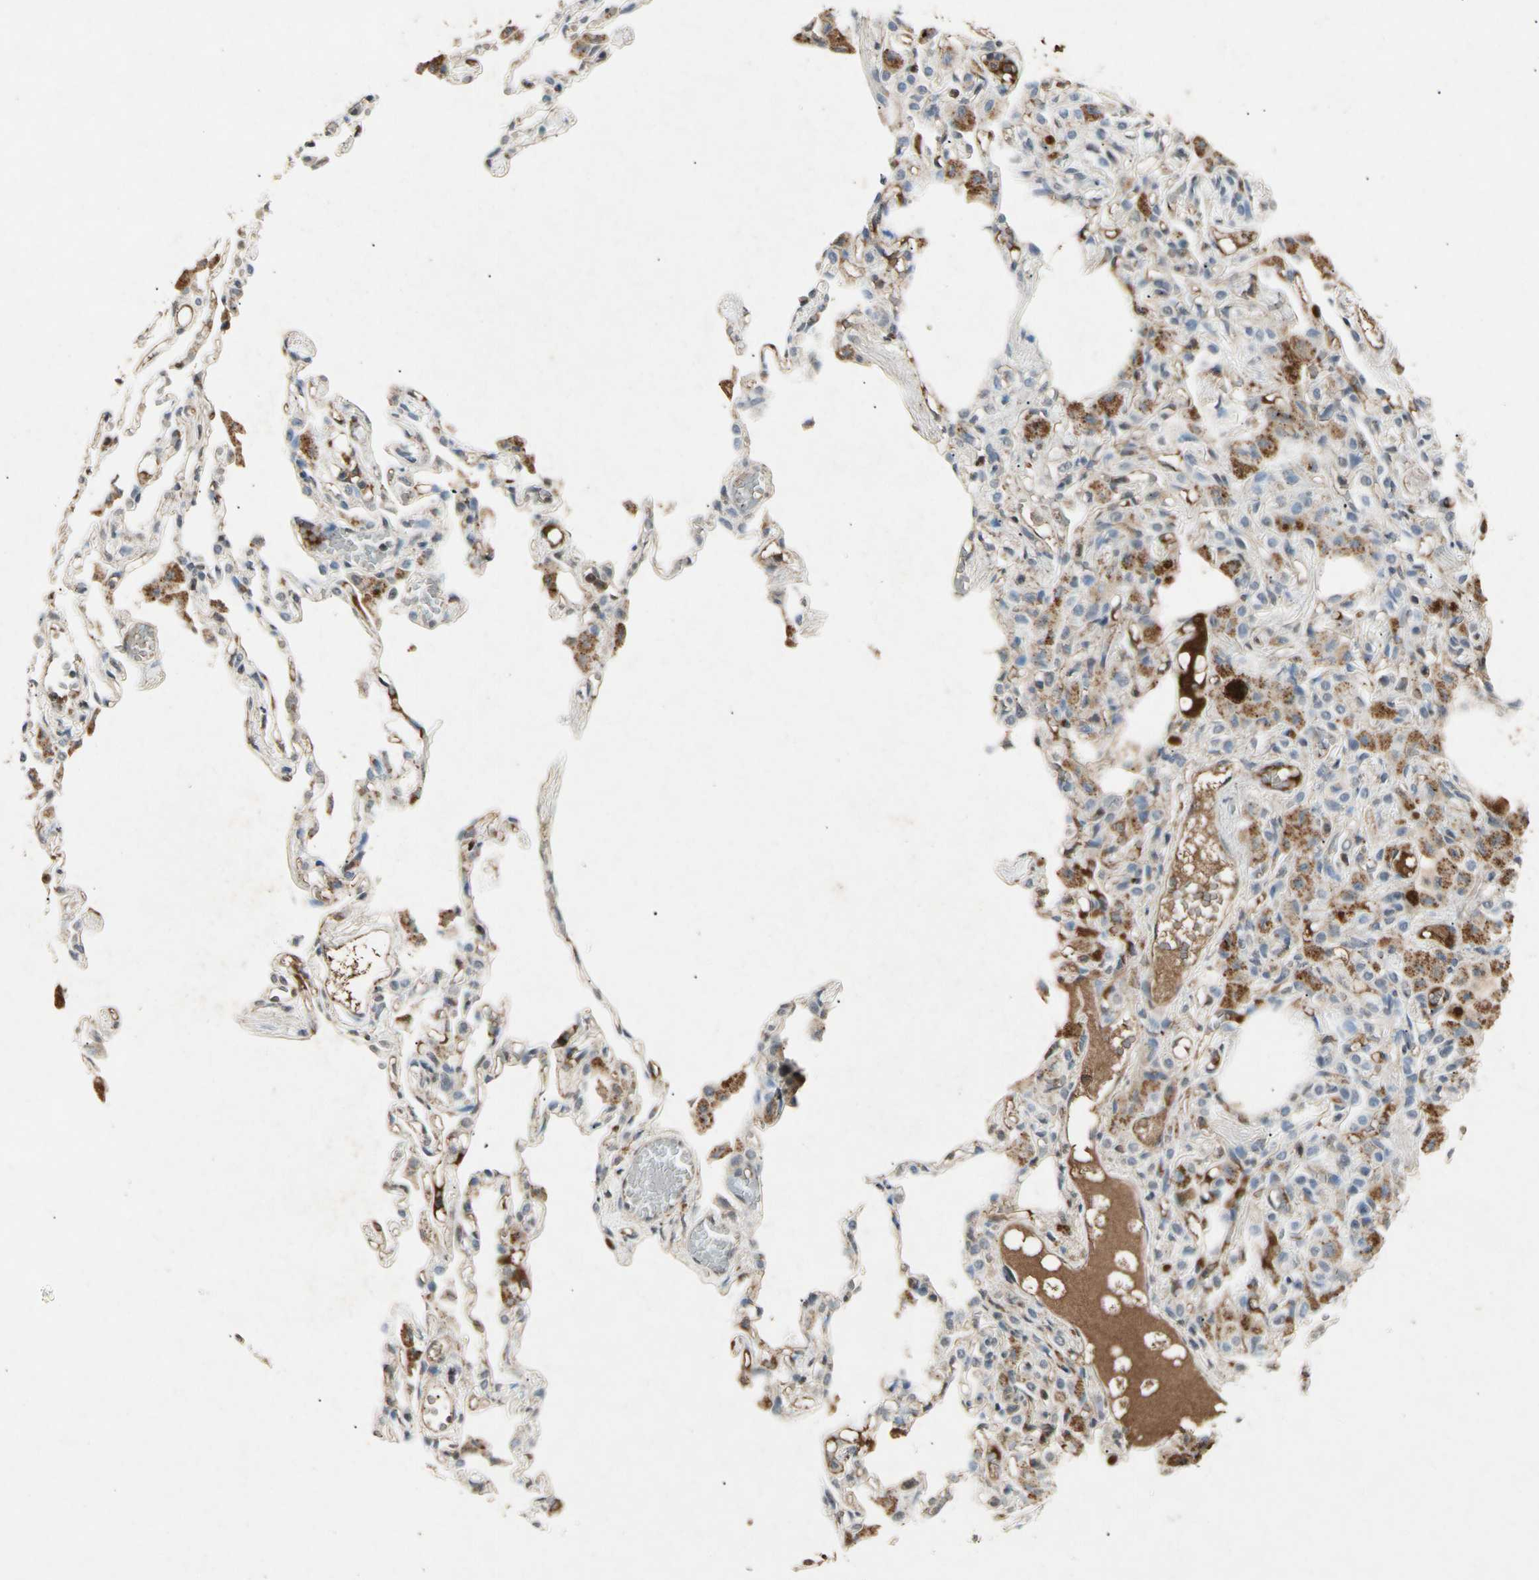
{"staining": {"intensity": "negative", "quantity": "none", "location": "none"}, "tissue": "lung", "cell_type": "Alveolar cells", "image_type": "normal", "snomed": [{"axis": "morphology", "description": "Normal tissue, NOS"}, {"axis": "topography", "description": "Lung"}], "caption": "The immunohistochemistry (IHC) histopathology image has no significant positivity in alveolar cells of lung.", "gene": "CP", "patient": {"sex": "female", "age": 49}}